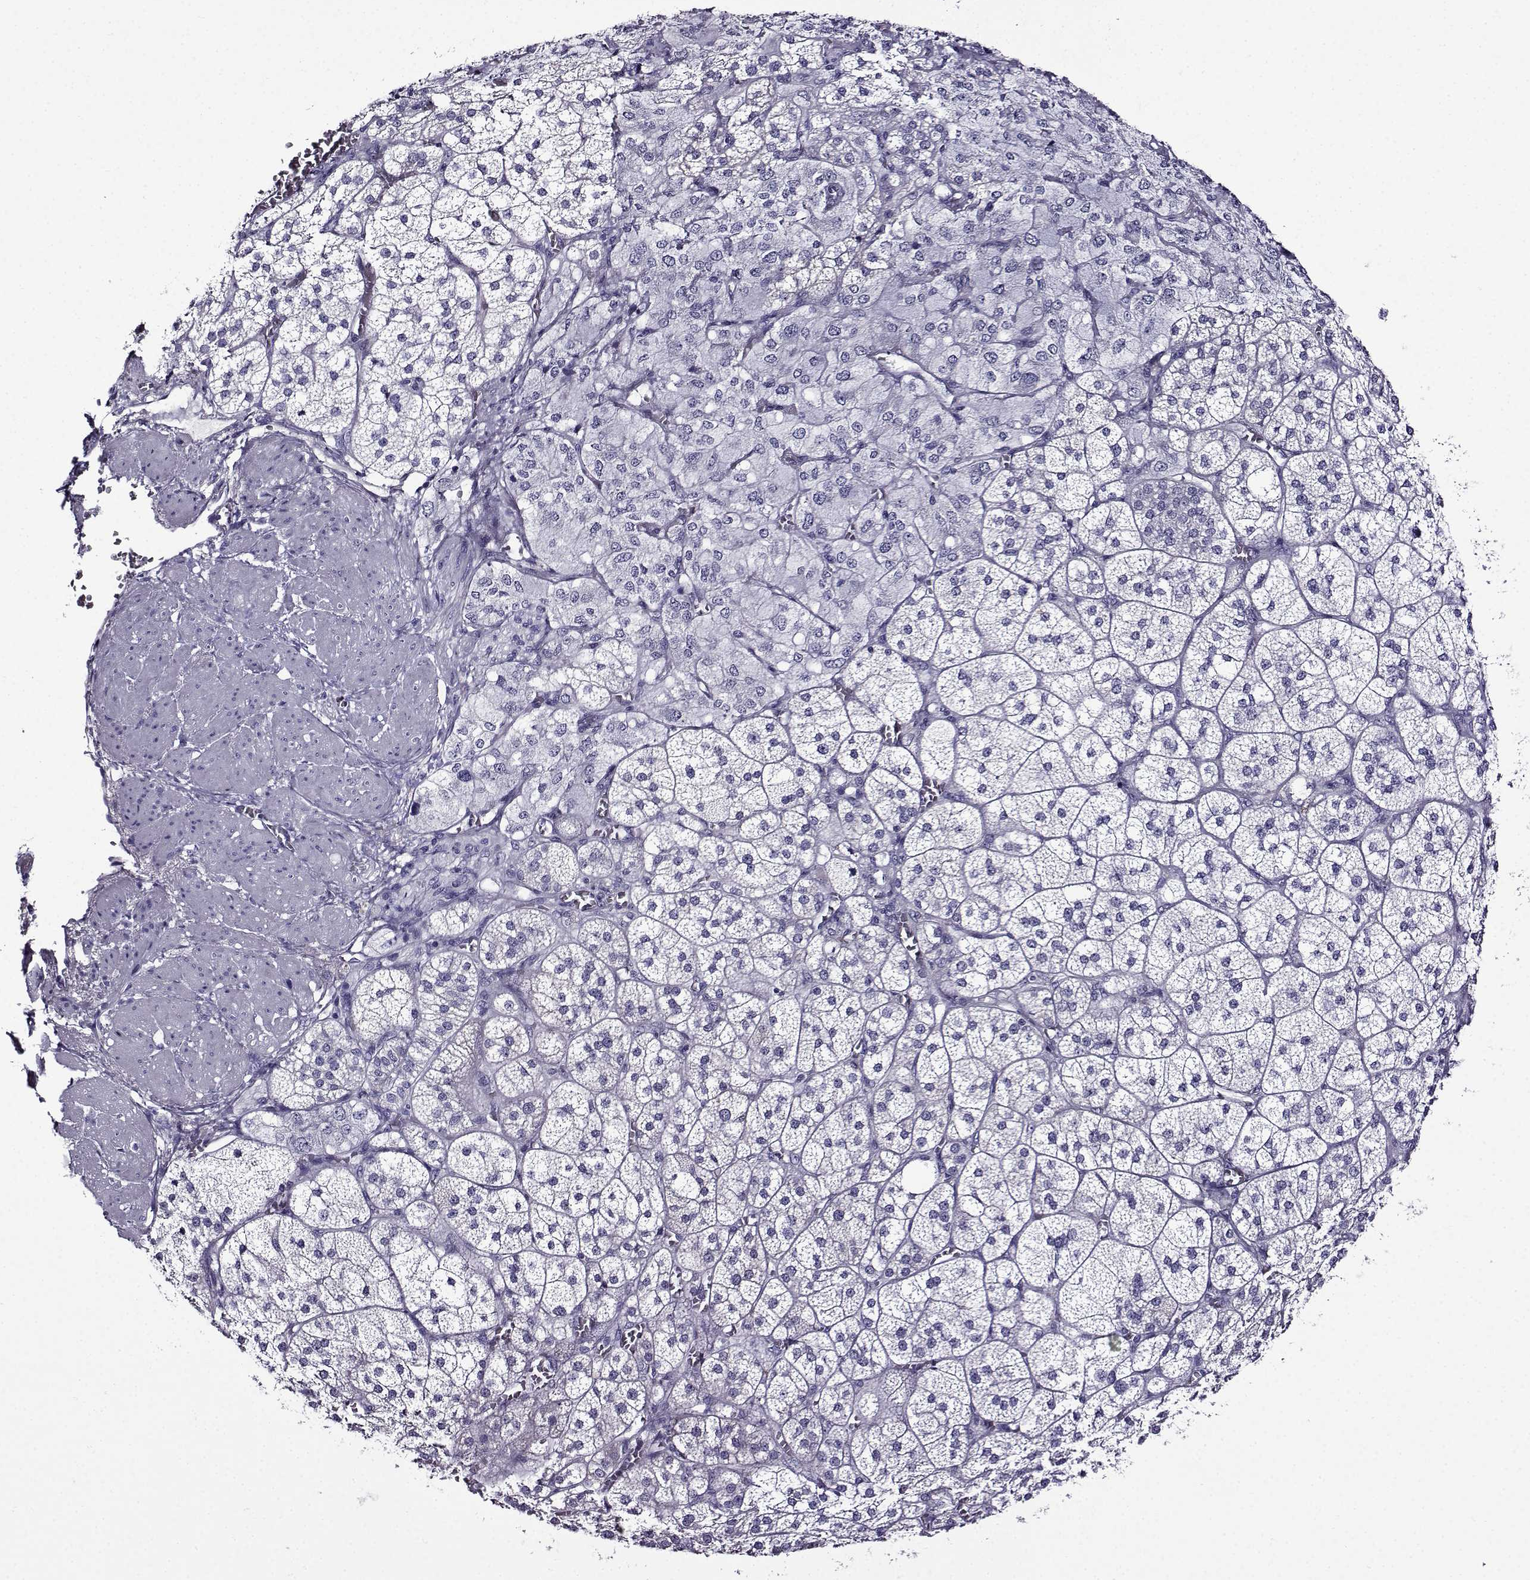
{"staining": {"intensity": "negative", "quantity": "none", "location": "none"}, "tissue": "adrenal gland", "cell_type": "Glandular cells", "image_type": "normal", "snomed": [{"axis": "morphology", "description": "Normal tissue, NOS"}, {"axis": "topography", "description": "Adrenal gland"}], "caption": "DAB (3,3'-diaminobenzidine) immunohistochemical staining of unremarkable human adrenal gland shows no significant positivity in glandular cells.", "gene": "TMEM266", "patient": {"sex": "female", "age": 60}}